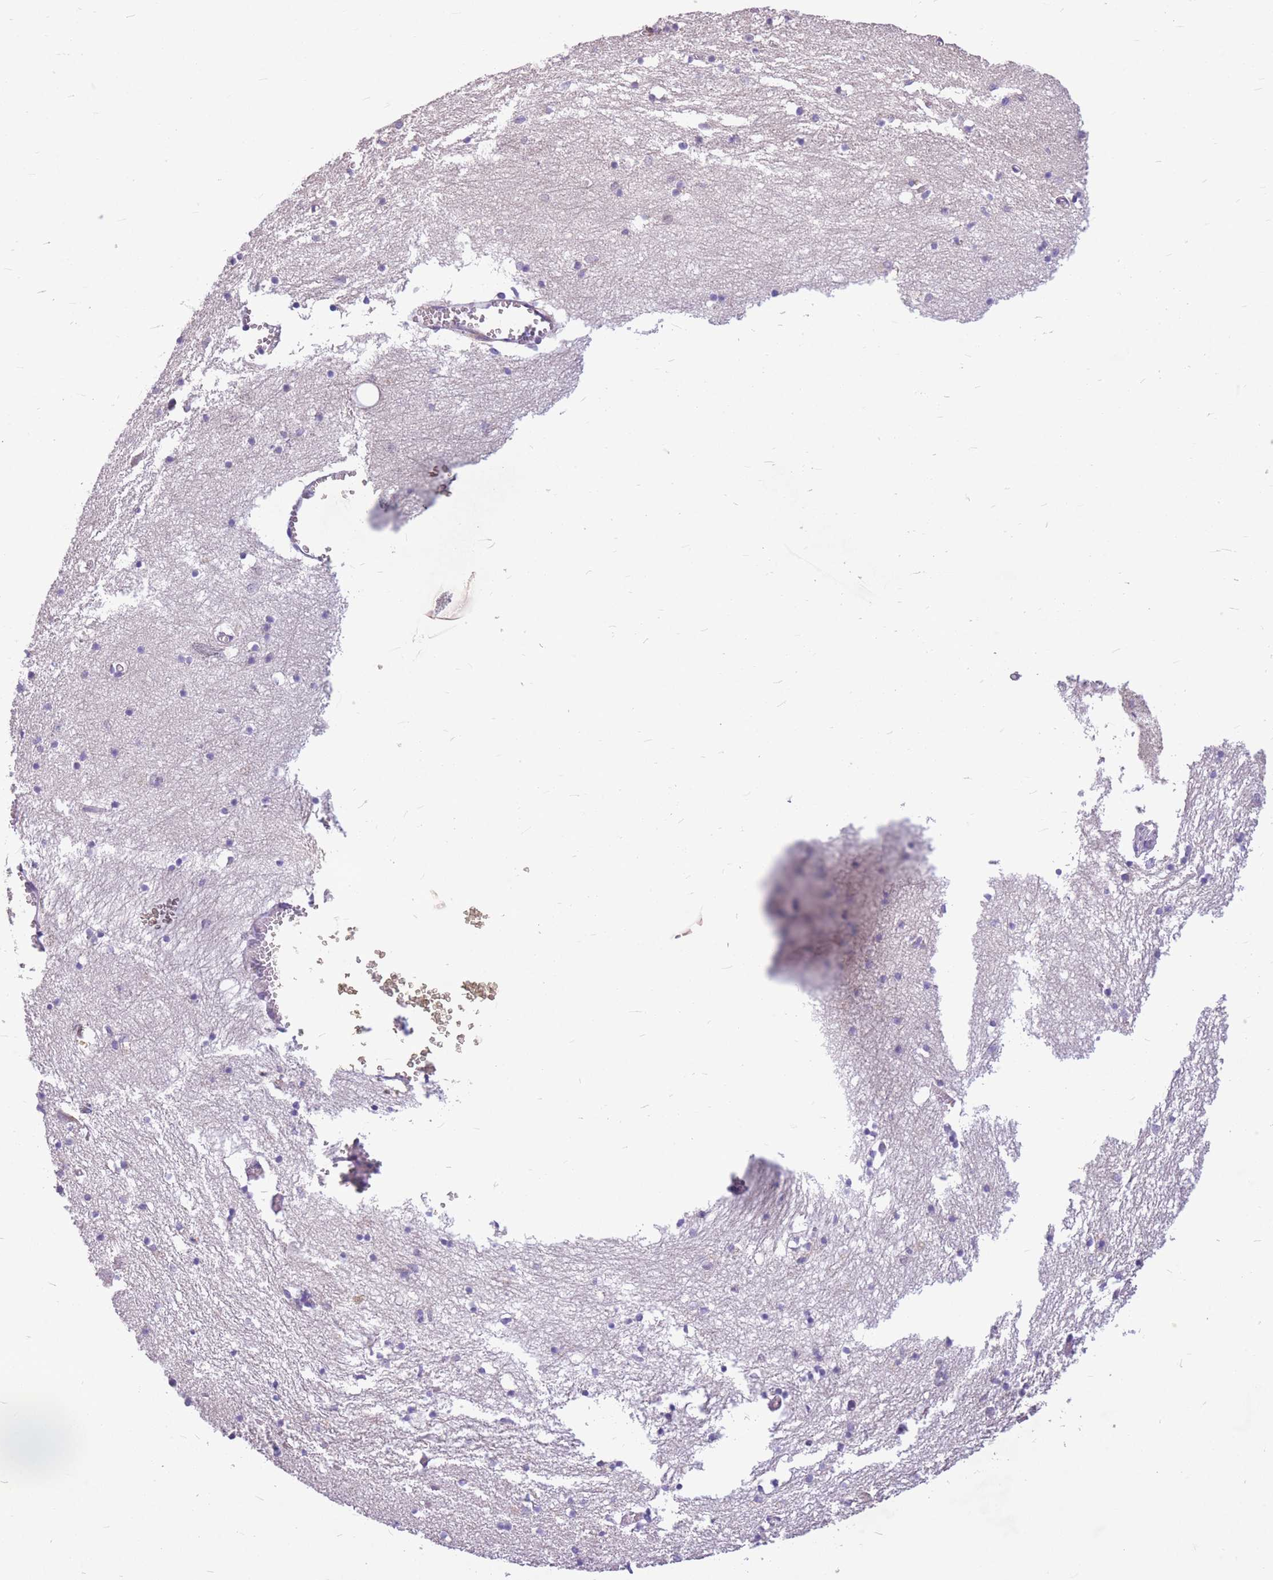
{"staining": {"intensity": "negative", "quantity": "none", "location": "none"}, "tissue": "hippocampus", "cell_type": "Glial cells", "image_type": "normal", "snomed": [{"axis": "morphology", "description": "Normal tissue, NOS"}, {"axis": "topography", "description": "Hippocampus"}], "caption": "This image is of benign hippocampus stained with IHC to label a protein in brown with the nuclei are counter-stained blue. There is no positivity in glial cells. The staining was performed using DAB (3,3'-diaminobenzidine) to visualize the protein expression in brown, while the nuclei were stained in blue with hematoxylin (Magnification: 20x).", "gene": "GMNN", "patient": {"sex": "male", "age": 70}}